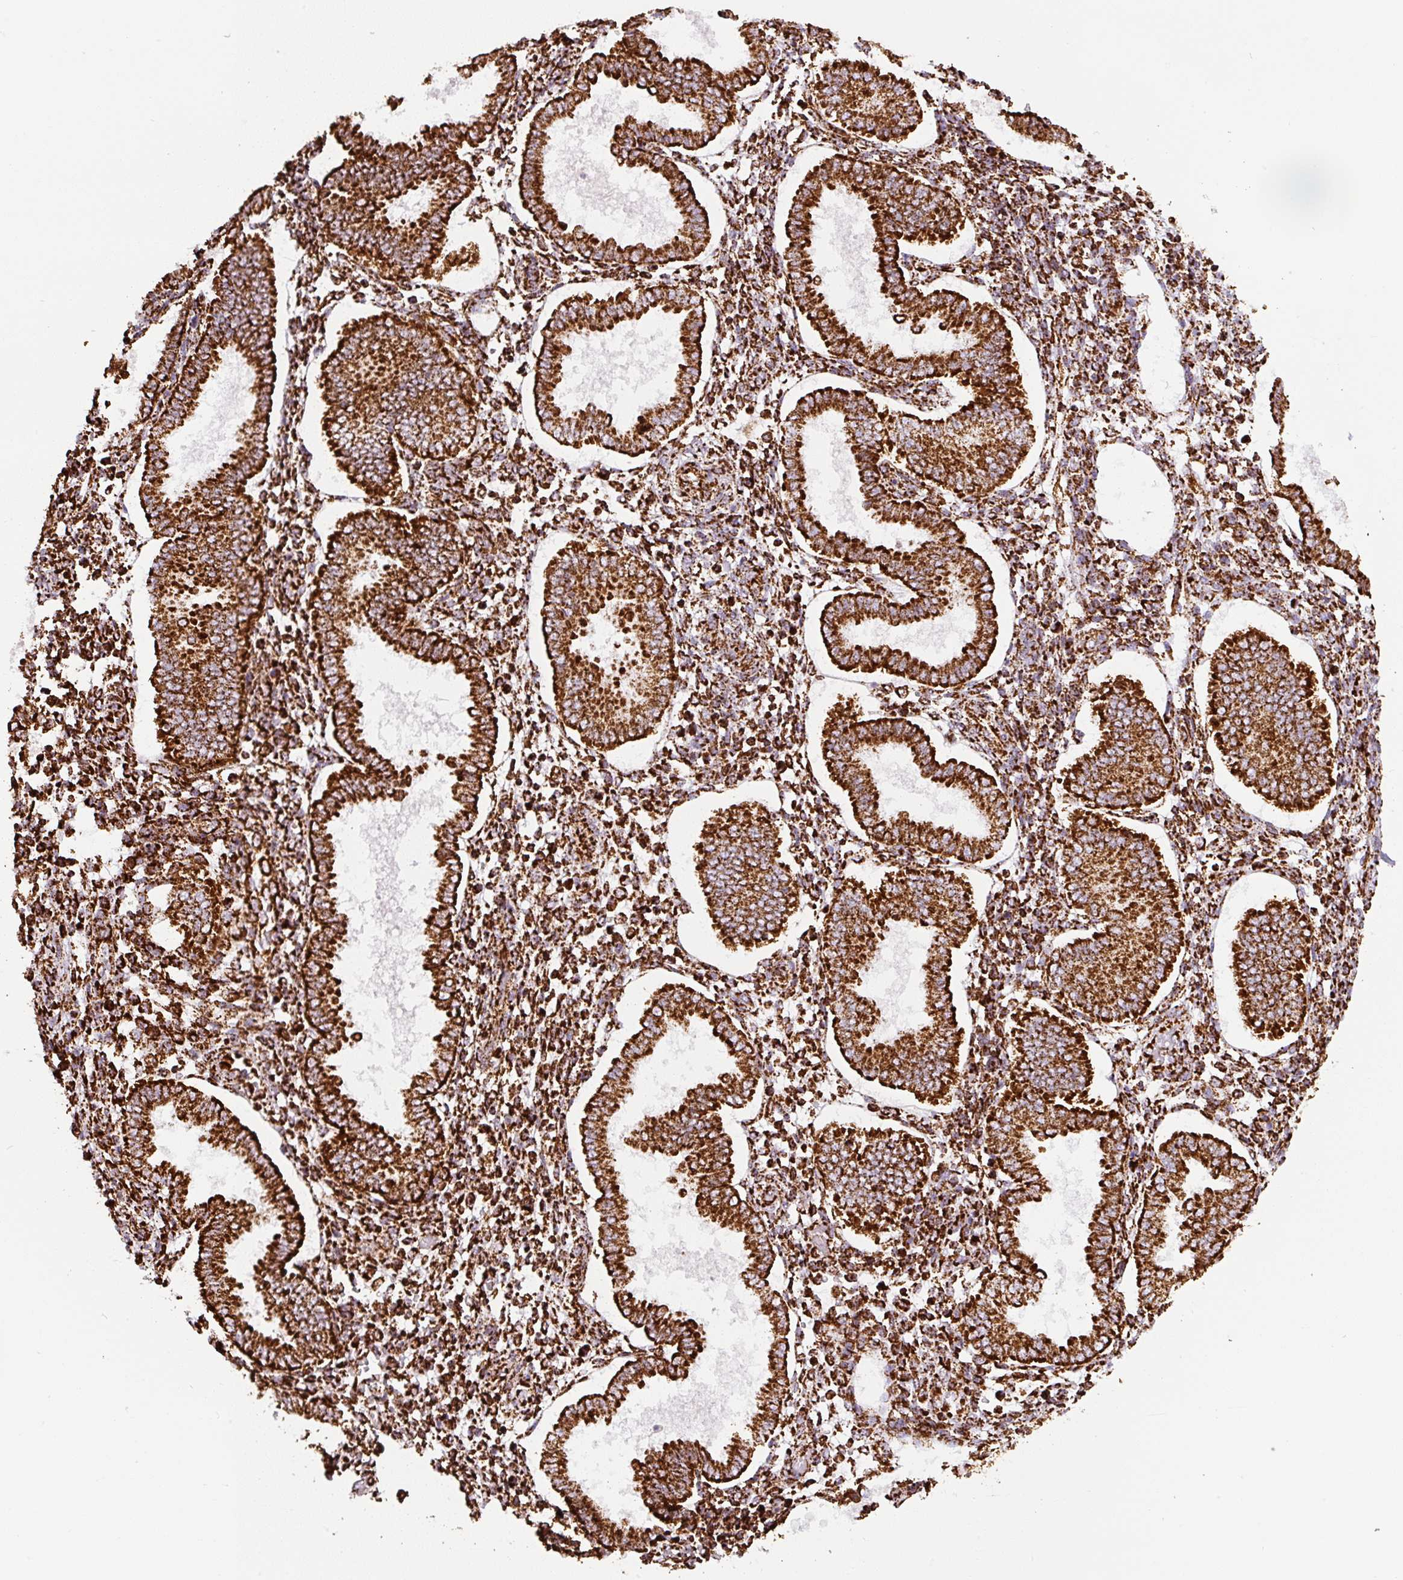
{"staining": {"intensity": "strong", "quantity": ">75%", "location": "cytoplasmic/membranous"}, "tissue": "endometrium", "cell_type": "Cells in endometrial stroma", "image_type": "normal", "snomed": [{"axis": "morphology", "description": "Normal tissue, NOS"}, {"axis": "topography", "description": "Endometrium"}], "caption": "Endometrium was stained to show a protein in brown. There is high levels of strong cytoplasmic/membranous staining in about >75% of cells in endometrial stroma. (DAB (3,3'-diaminobenzidine) = brown stain, brightfield microscopy at high magnification).", "gene": "ATP5F1A", "patient": {"sex": "female", "age": 24}}